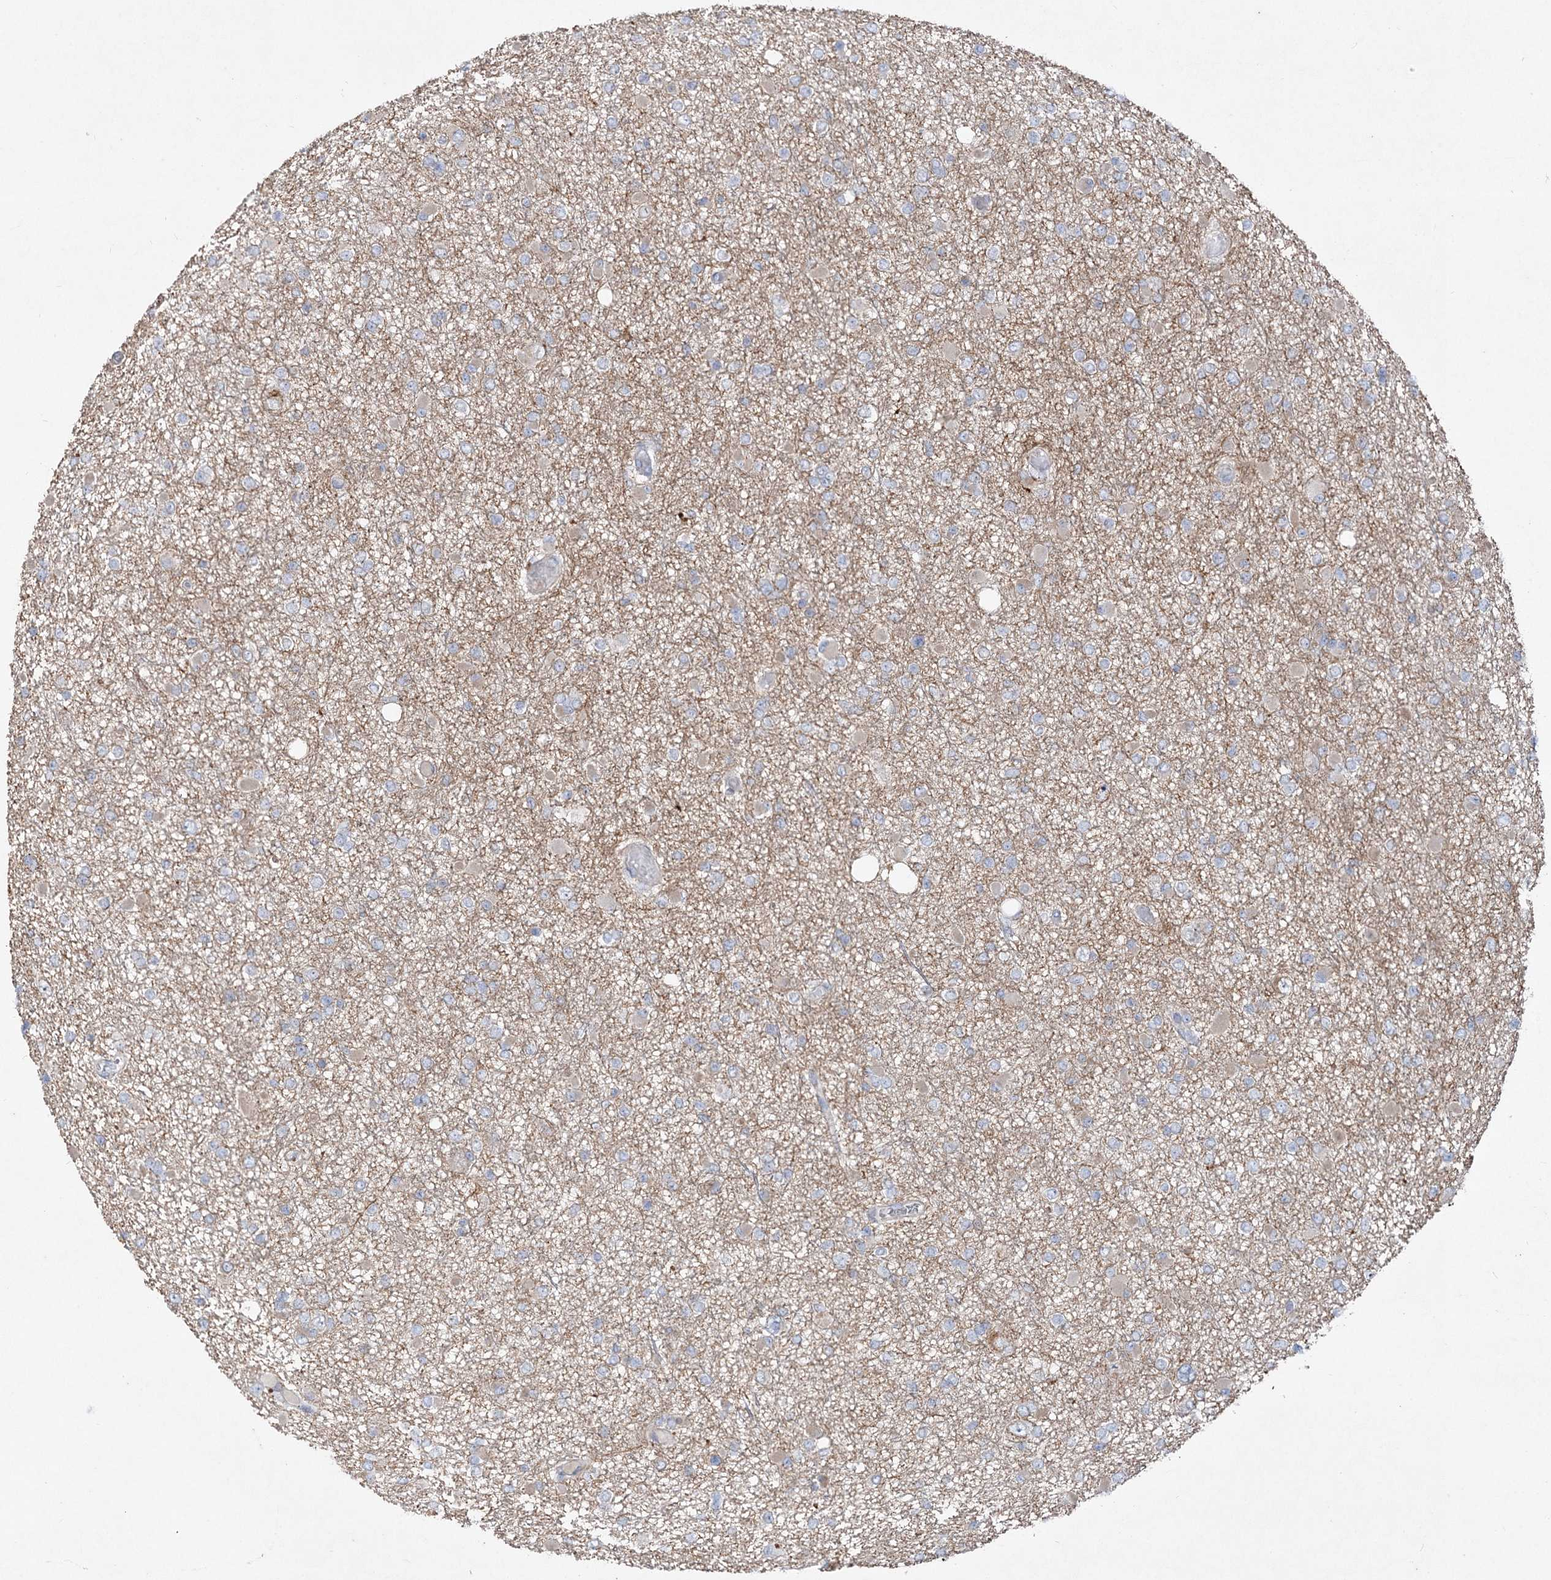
{"staining": {"intensity": "negative", "quantity": "none", "location": "none"}, "tissue": "glioma", "cell_type": "Tumor cells", "image_type": "cancer", "snomed": [{"axis": "morphology", "description": "Glioma, malignant, Low grade"}, {"axis": "topography", "description": "Brain"}], "caption": "This is an immunohistochemistry histopathology image of glioma. There is no staining in tumor cells.", "gene": "SCN11A", "patient": {"sex": "female", "age": 22}}